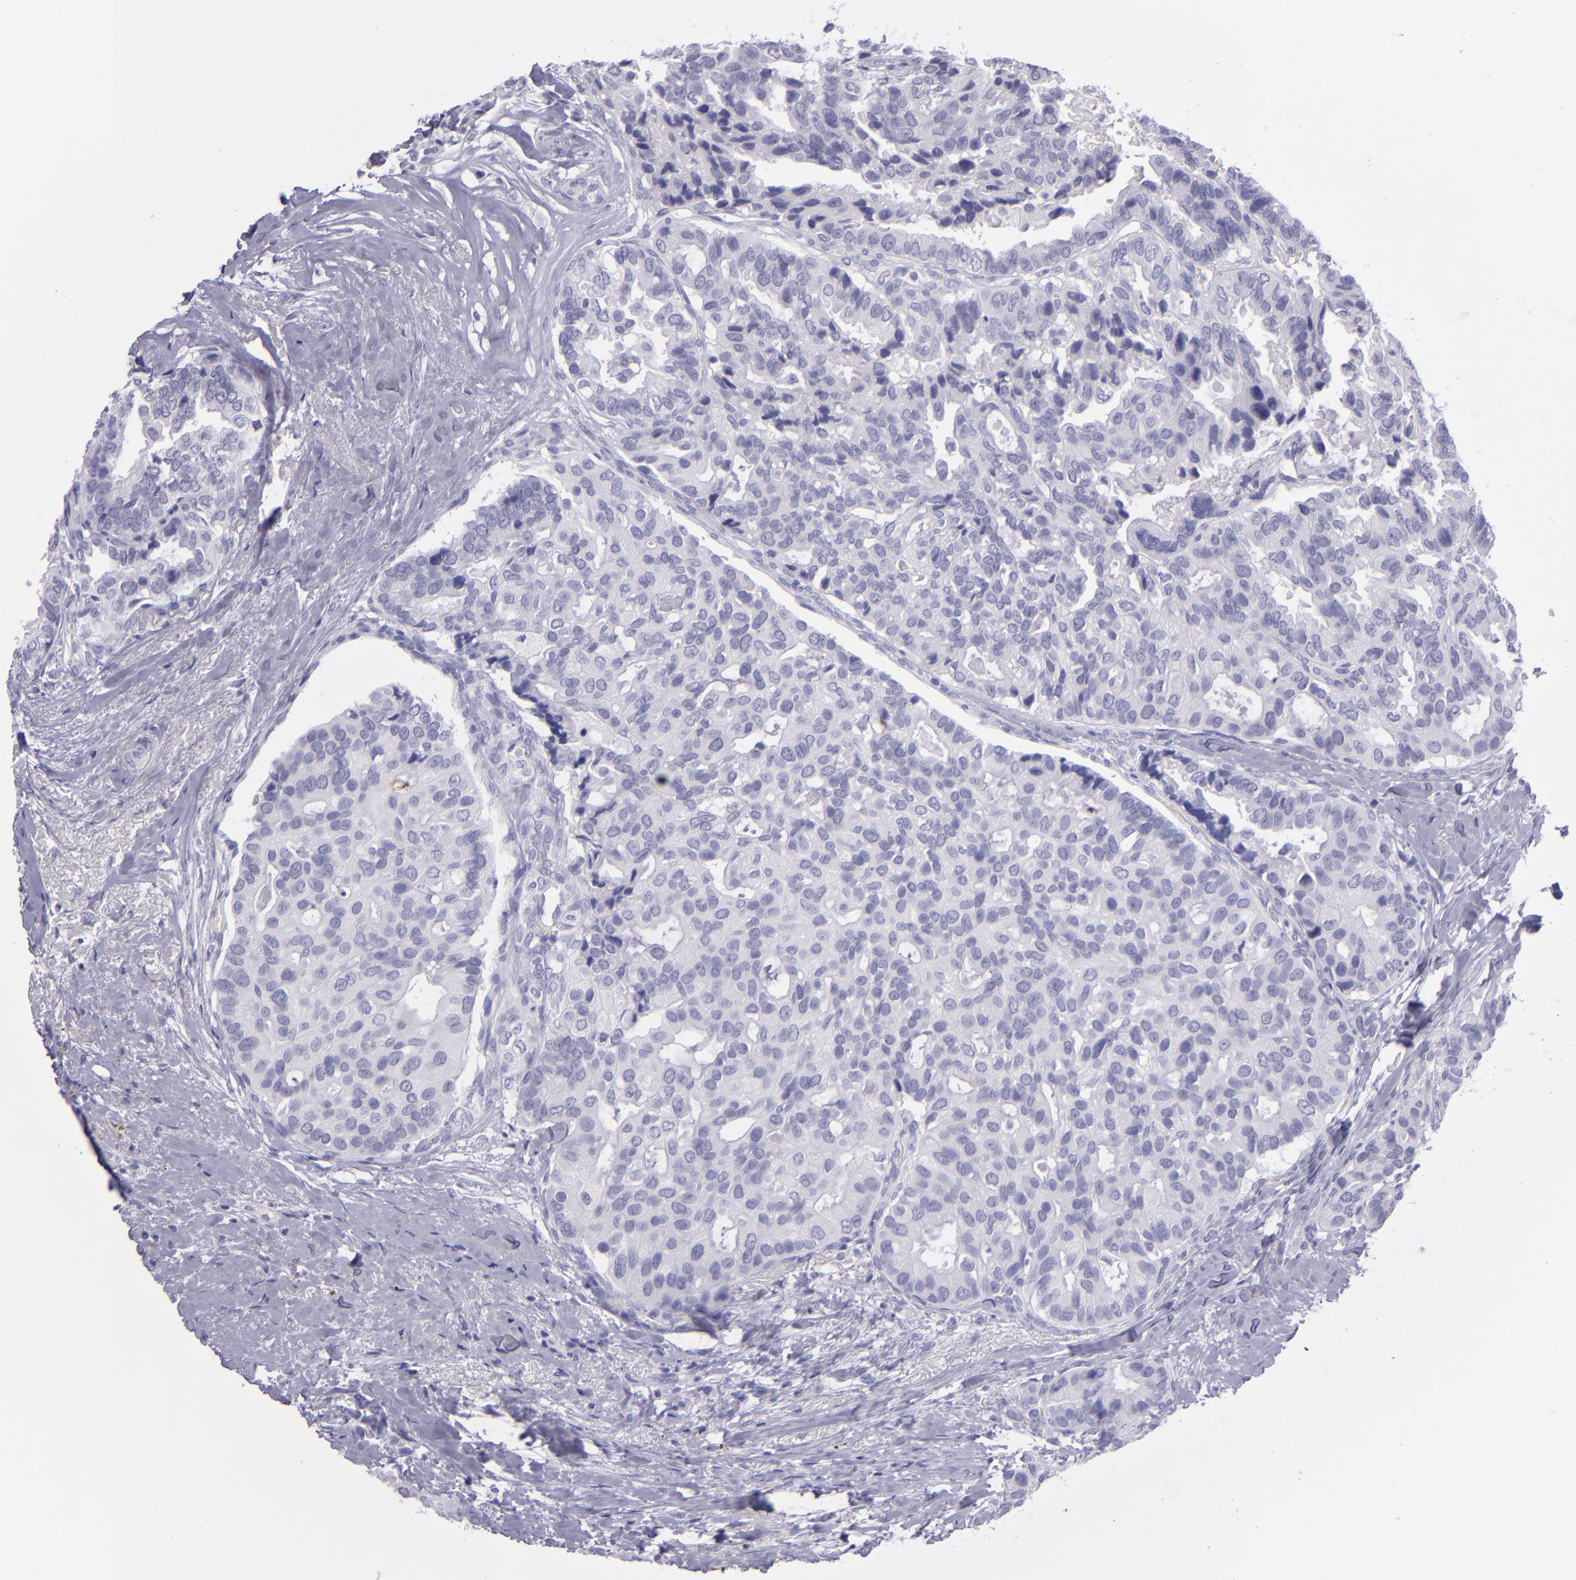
{"staining": {"intensity": "negative", "quantity": "none", "location": "none"}, "tissue": "breast cancer", "cell_type": "Tumor cells", "image_type": "cancer", "snomed": [{"axis": "morphology", "description": "Duct carcinoma"}, {"axis": "topography", "description": "Breast"}], "caption": "Immunohistochemistry (IHC) of breast invasive ductal carcinoma exhibits no staining in tumor cells. Nuclei are stained in blue.", "gene": "TNNT3", "patient": {"sex": "female", "age": 69}}